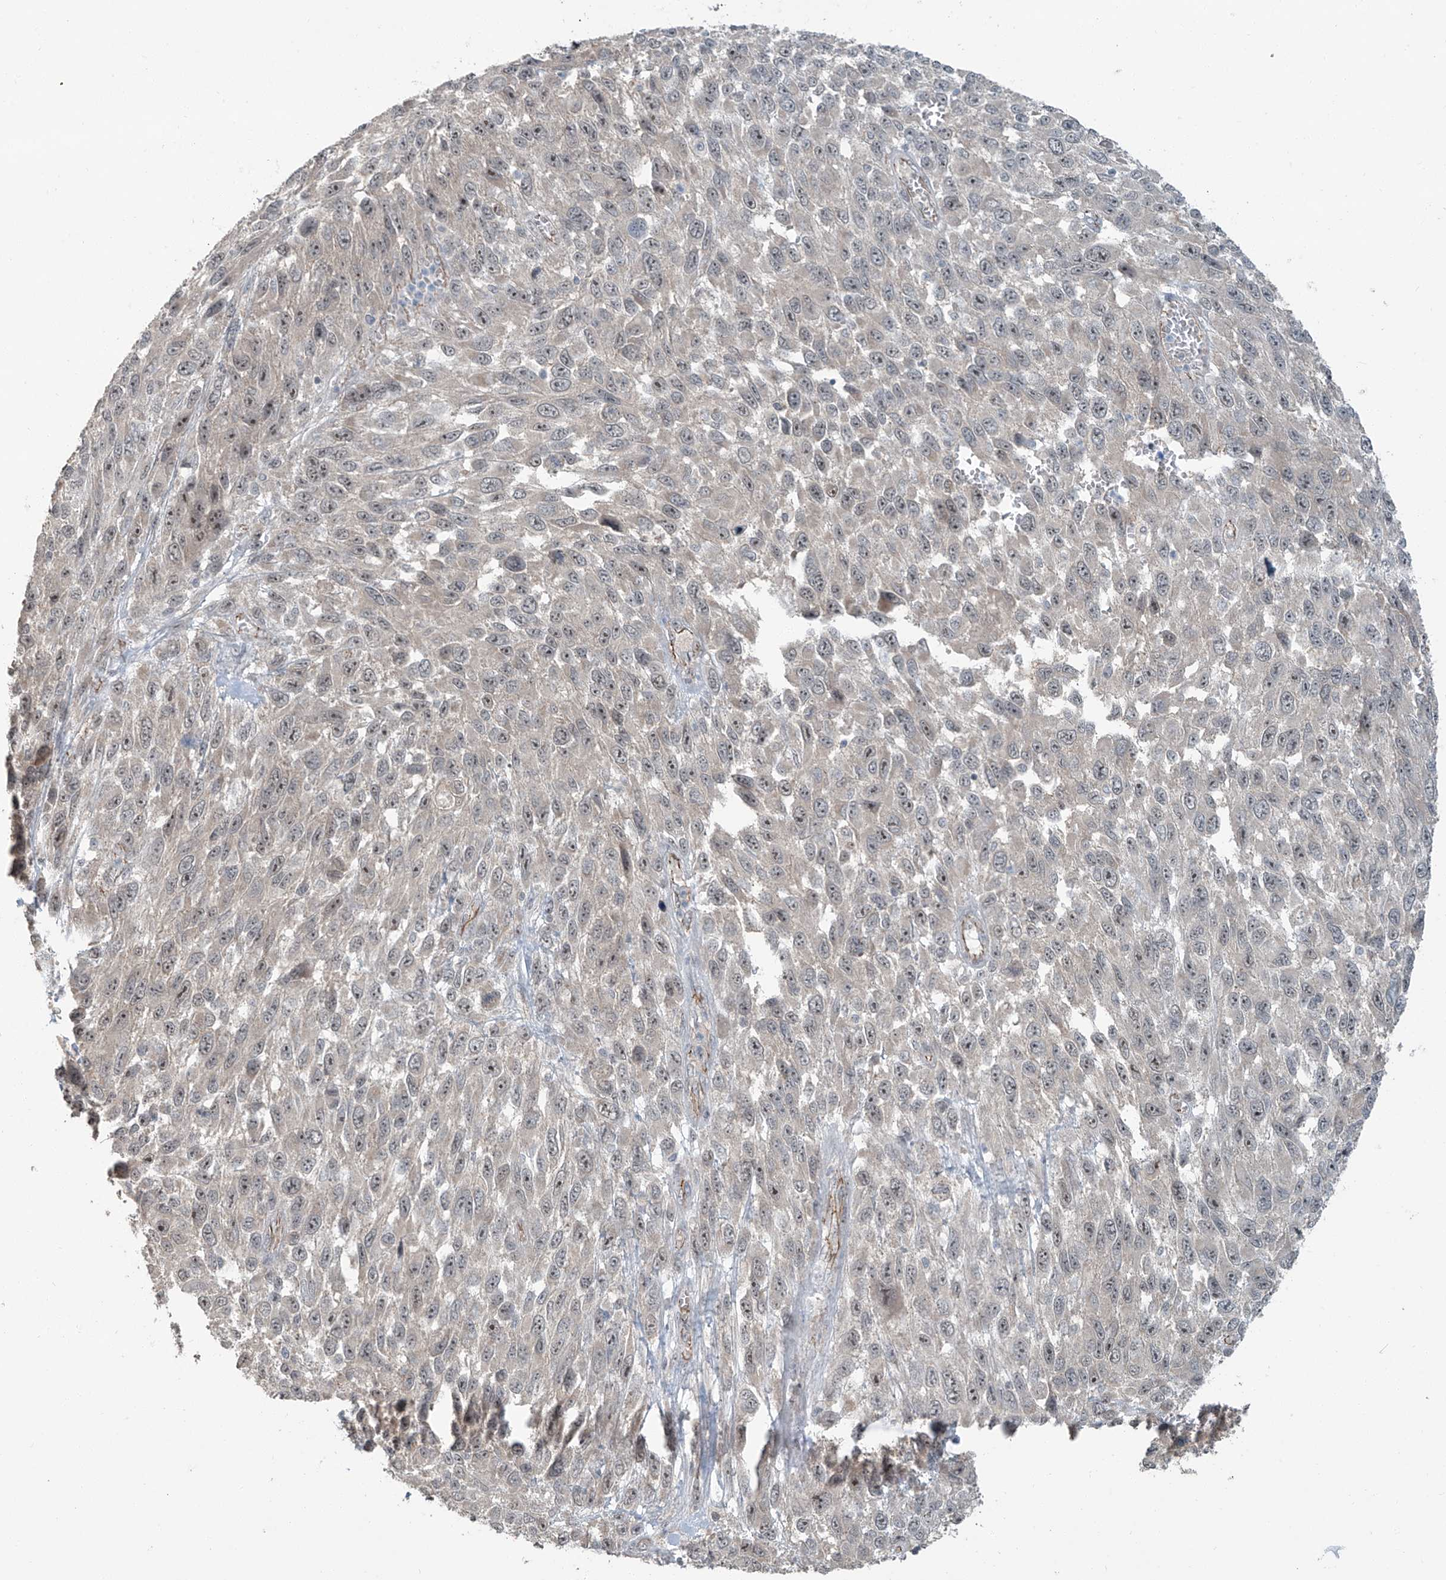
{"staining": {"intensity": "negative", "quantity": "none", "location": "none"}, "tissue": "melanoma", "cell_type": "Tumor cells", "image_type": "cancer", "snomed": [{"axis": "morphology", "description": "Malignant melanoma, NOS"}, {"axis": "topography", "description": "Skin"}], "caption": "The IHC micrograph has no significant expression in tumor cells of melanoma tissue. (Brightfield microscopy of DAB (3,3'-diaminobenzidine) immunohistochemistry at high magnification).", "gene": "ZNF16", "patient": {"sex": "female", "age": 96}}